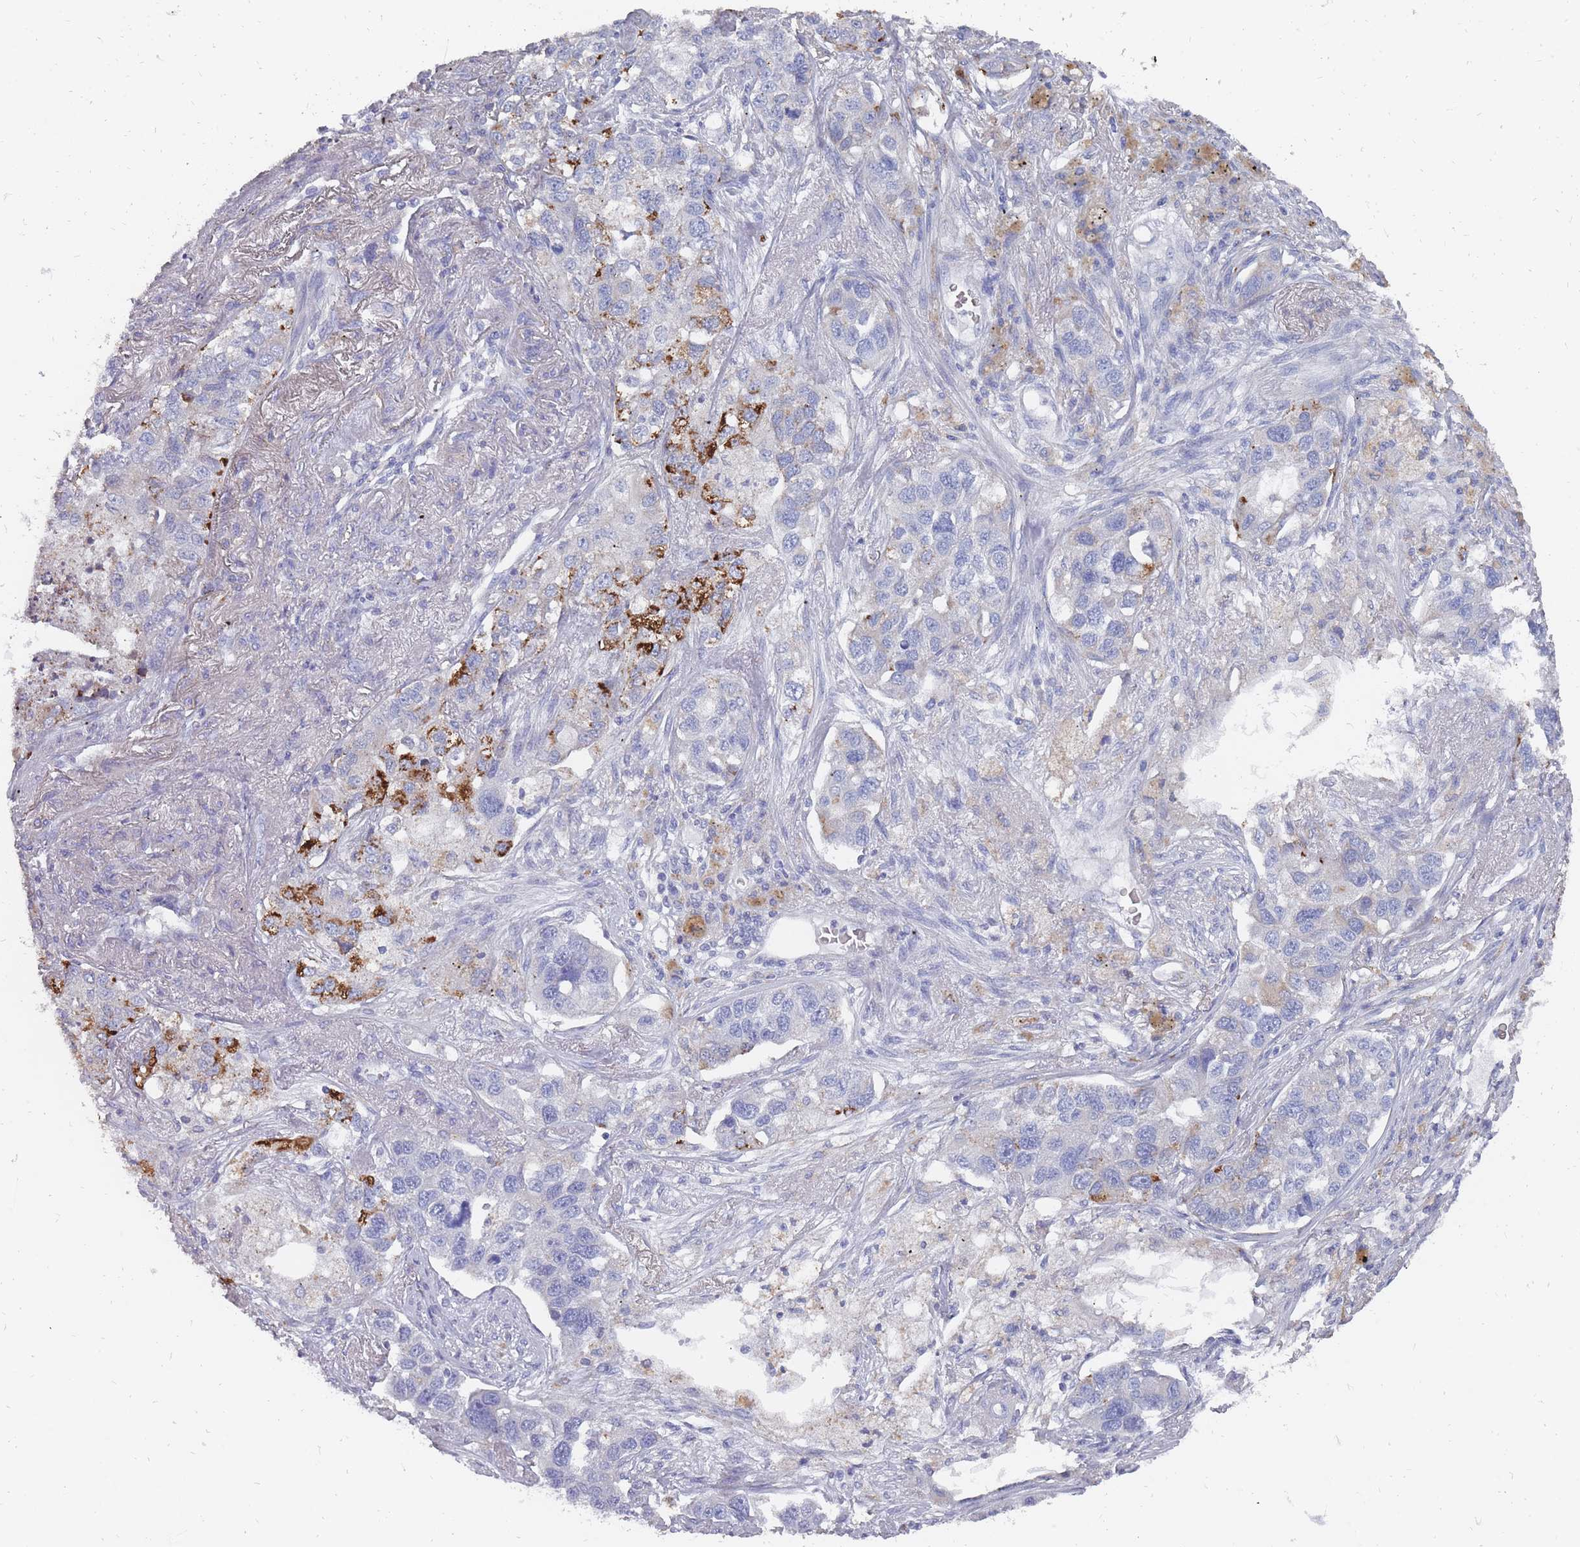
{"staining": {"intensity": "moderate", "quantity": "<25%", "location": "cytoplasmic/membranous"}, "tissue": "lung cancer", "cell_type": "Tumor cells", "image_type": "cancer", "snomed": [{"axis": "morphology", "description": "Adenocarcinoma, NOS"}, {"axis": "topography", "description": "Lung"}], "caption": "Immunohistochemical staining of human lung cancer exhibits low levels of moderate cytoplasmic/membranous protein staining in approximately <25% of tumor cells.", "gene": "OTULINL", "patient": {"sex": "male", "age": 49}}